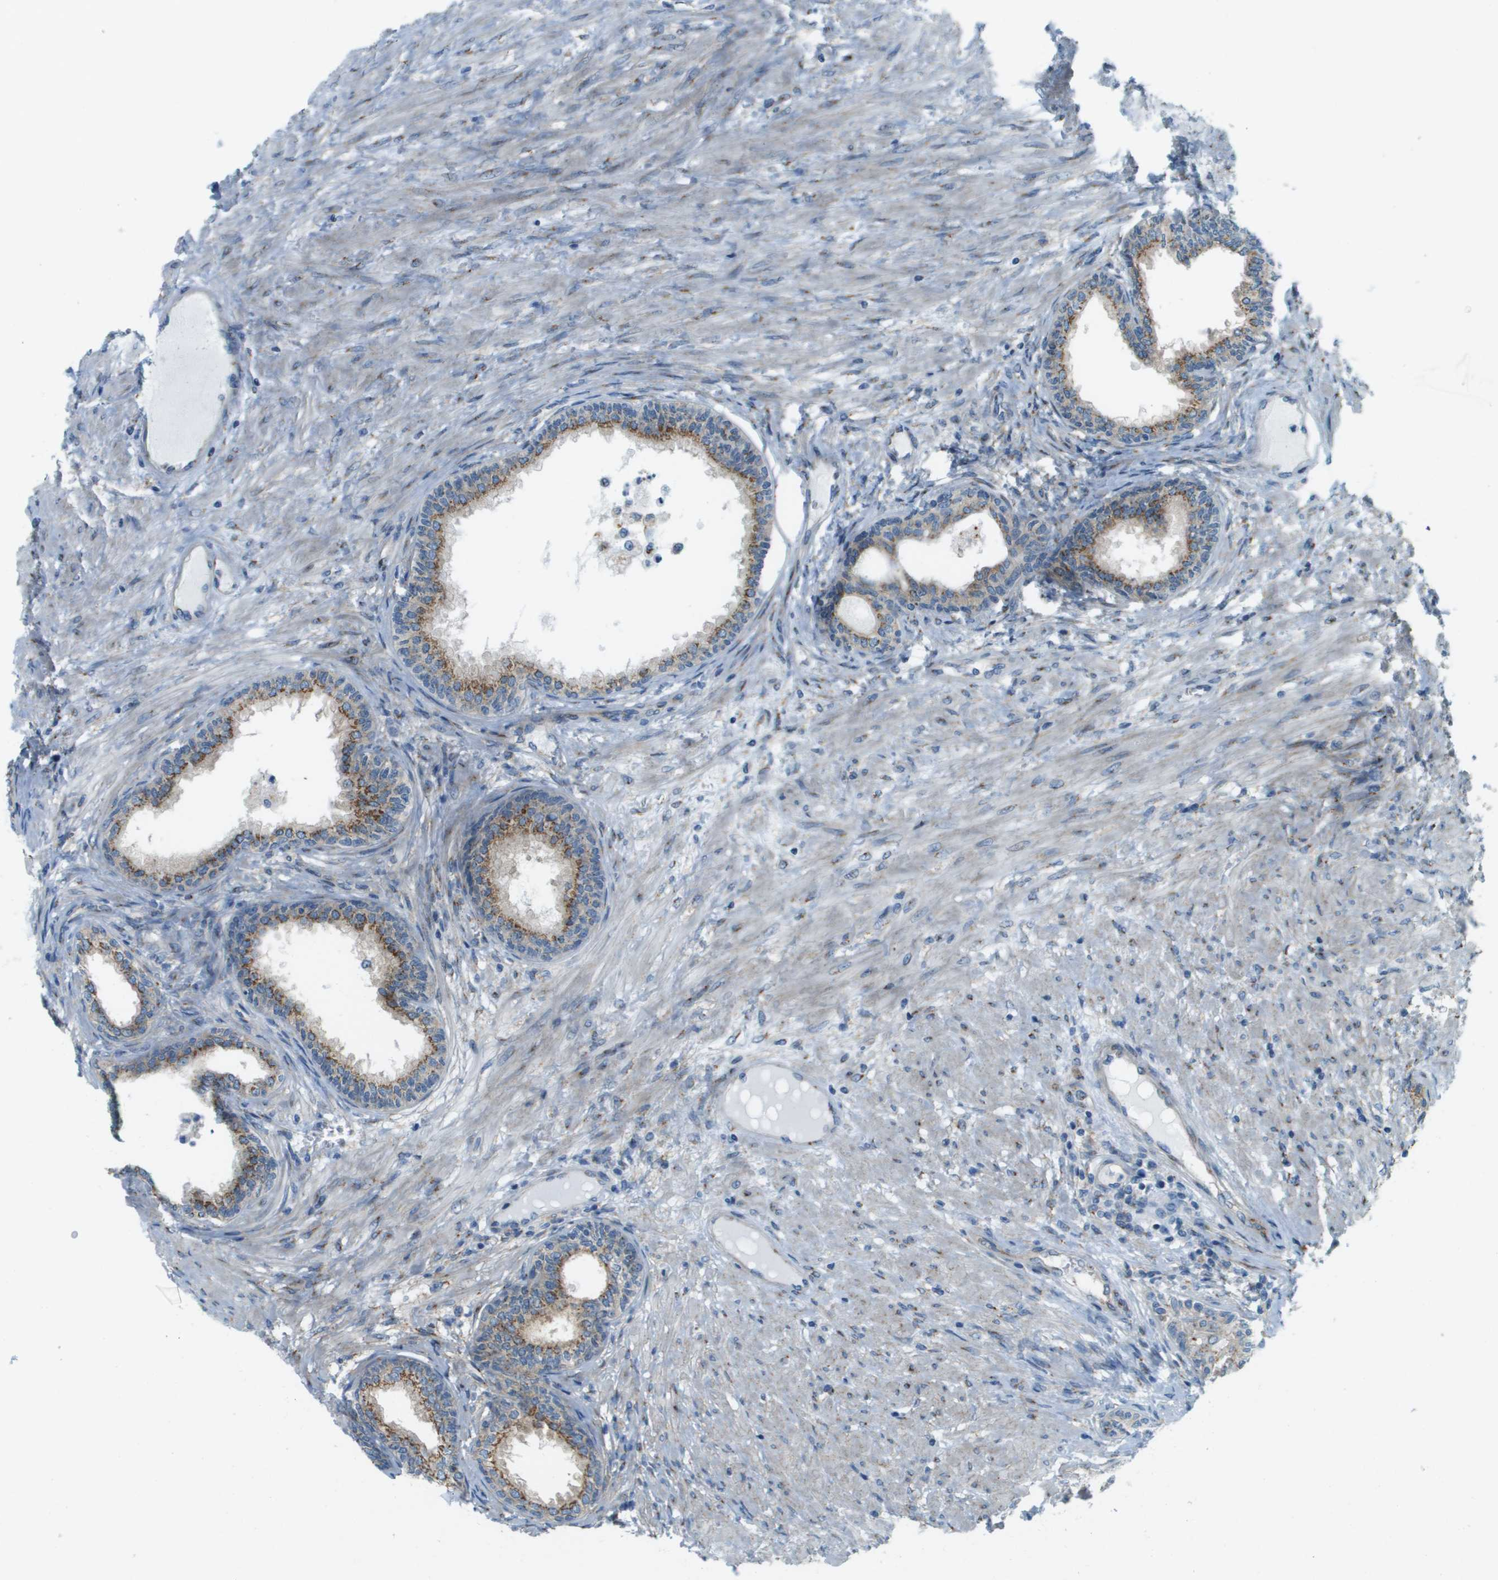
{"staining": {"intensity": "strong", "quantity": ">75%", "location": "cytoplasmic/membranous"}, "tissue": "prostate", "cell_type": "Glandular cells", "image_type": "normal", "snomed": [{"axis": "morphology", "description": "Normal tissue, NOS"}, {"axis": "topography", "description": "Prostate"}], "caption": "Protein staining of normal prostate demonstrates strong cytoplasmic/membranous expression in approximately >75% of glandular cells.", "gene": "ACBD3", "patient": {"sex": "male", "age": 76}}